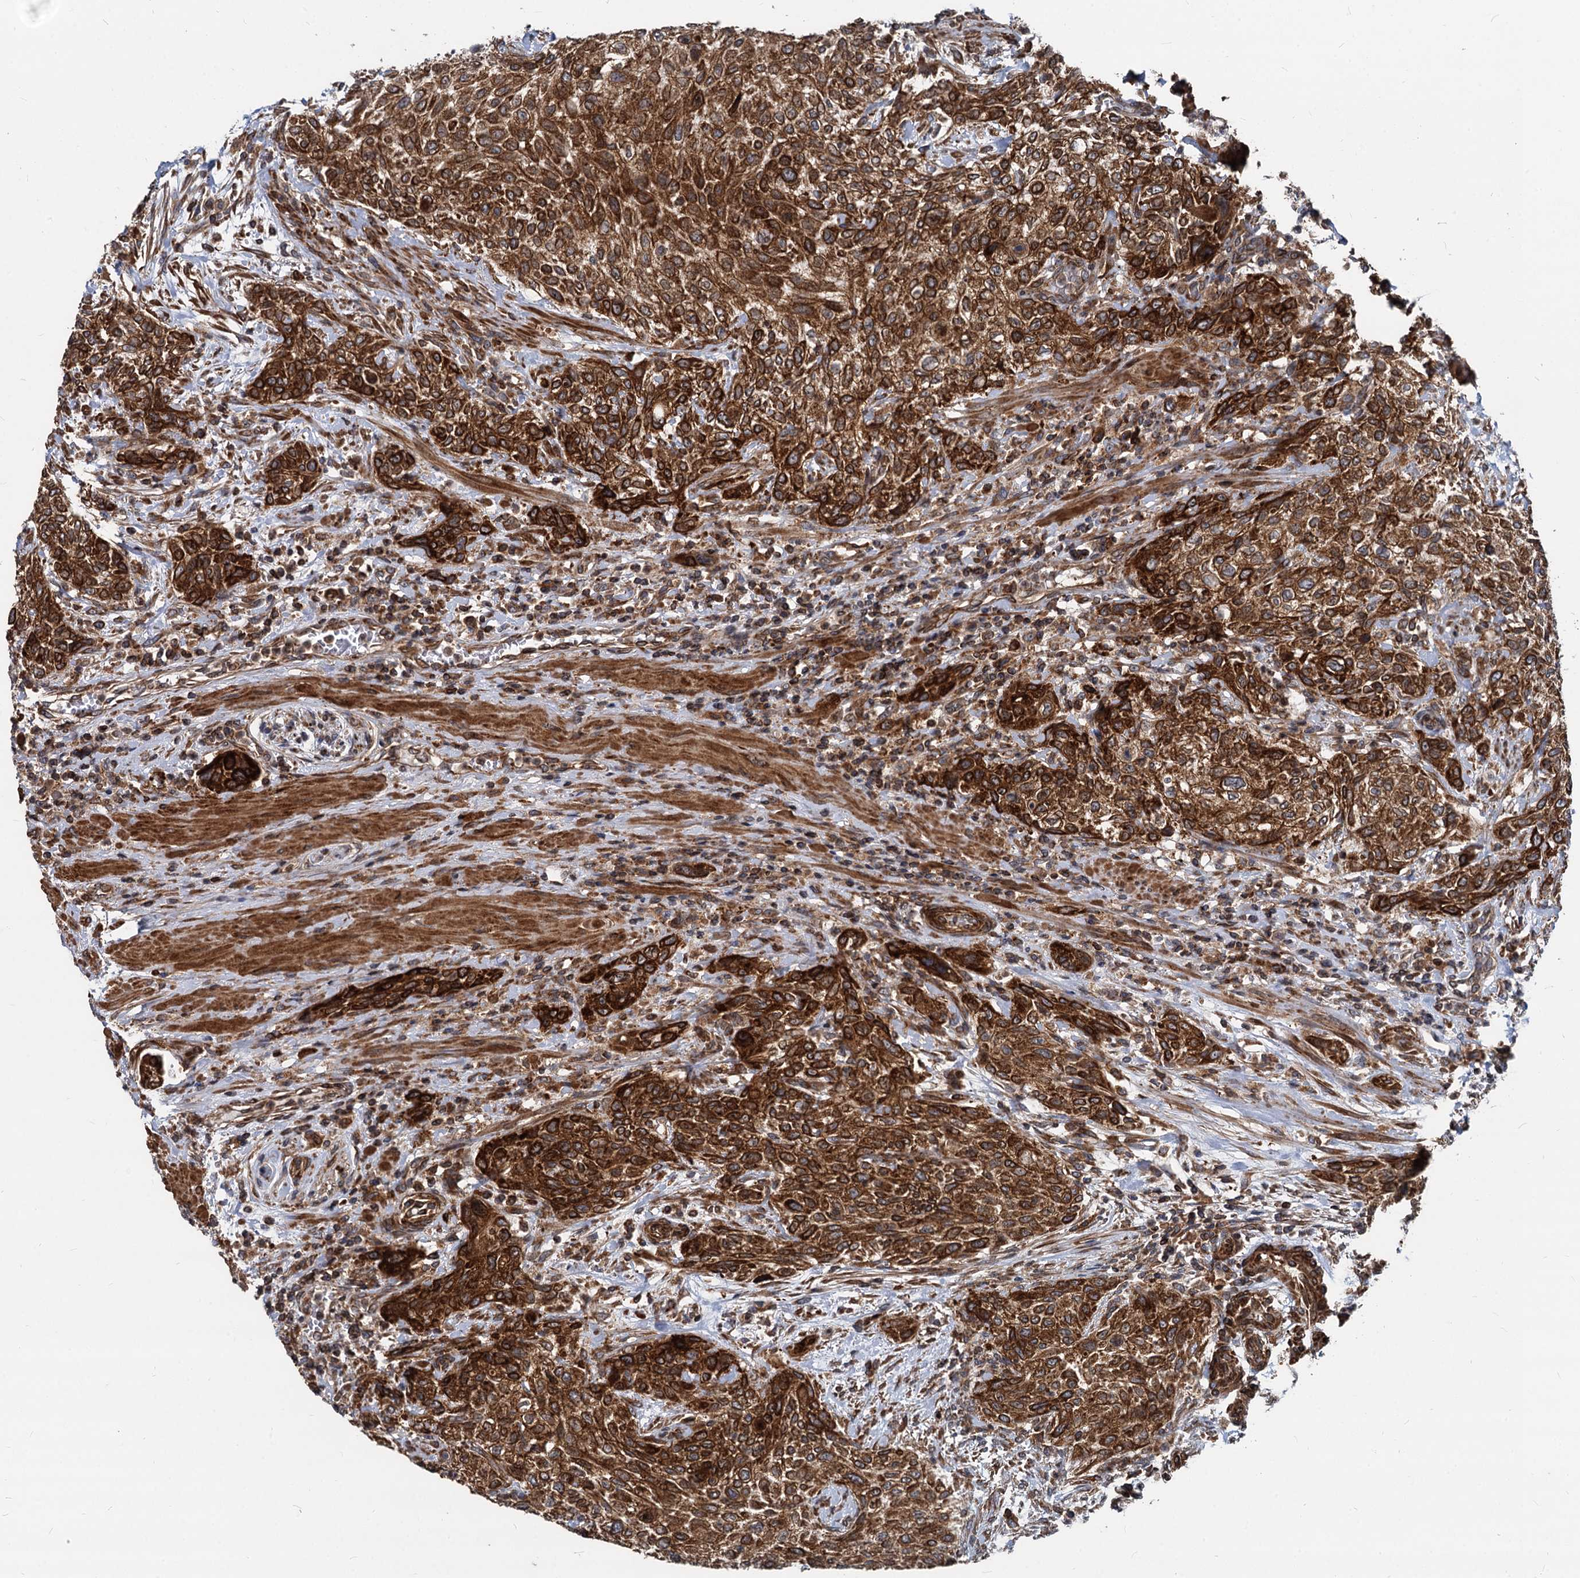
{"staining": {"intensity": "strong", "quantity": ">75%", "location": "cytoplasmic/membranous"}, "tissue": "urothelial cancer", "cell_type": "Tumor cells", "image_type": "cancer", "snomed": [{"axis": "morphology", "description": "Normal tissue, NOS"}, {"axis": "morphology", "description": "Urothelial carcinoma, NOS"}, {"axis": "topography", "description": "Urinary bladder"}, {"axis": "topography", "description": "Peripheral nerve tissue"}], "caption": "High-magnification brightfield microscopy of urothelial cancer stained with DAB (brown) and counterstained with hematoxylin (blue). tumor cells exhibit strong cytoplasmic/membranous staining is appreciated in about>75% of cells. (IHC, brightfield microscopy, high magnification).", "gene": "STIM1", "patient": {"sex": "male", "age": 35}}